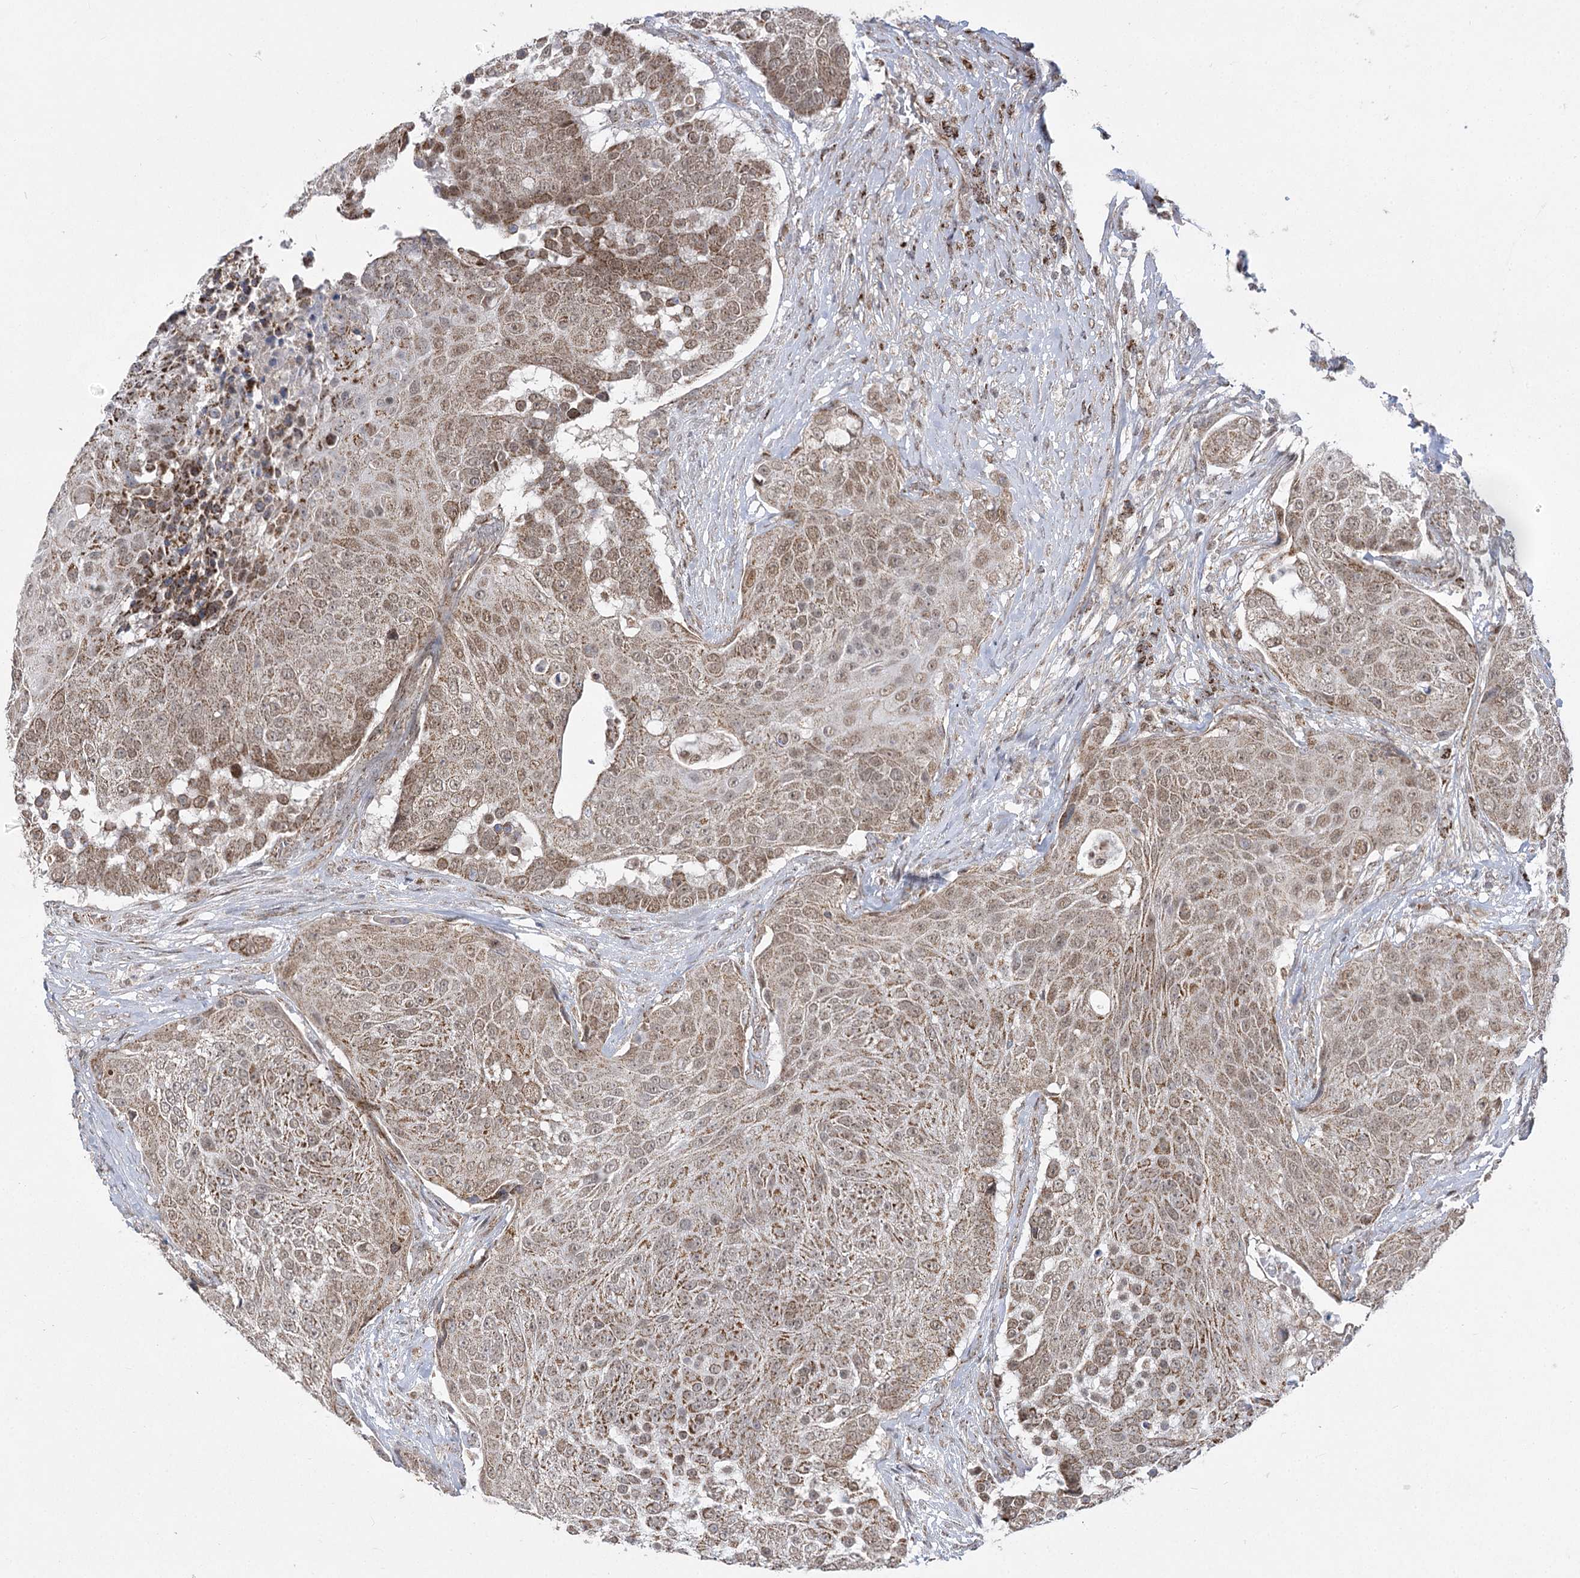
{"staining": {"intensity": "moderate", "quantity": ">75%", "location": "cytoplasmic/membranous,nuclear"}, "tissue": "urothelial cancer", "cell_type": "Tumor cells", "image_type": "cancer", "snomed": [{"axis": "morphology", "description": "Urothelial carcinoma, High grade"}, {"axis": "topography", "description": "Urinary bladder"}], "caption": "High-power microscopy captured an immunohistochemistry histopathology image of urothelial cancer, revealing moderate cytoplasmic/membranous and nuclear positivity in about >75% of tumor cells. The staining was performed using DAB (3,3'-diaminobenzidine) to visualize the protein expression in brown, while the nuclei were stained in blue with hematoxylin (Magnification: 20x).", "gene": "SLC4A1AP", "patient": {"sex": "female", "age": 63}}